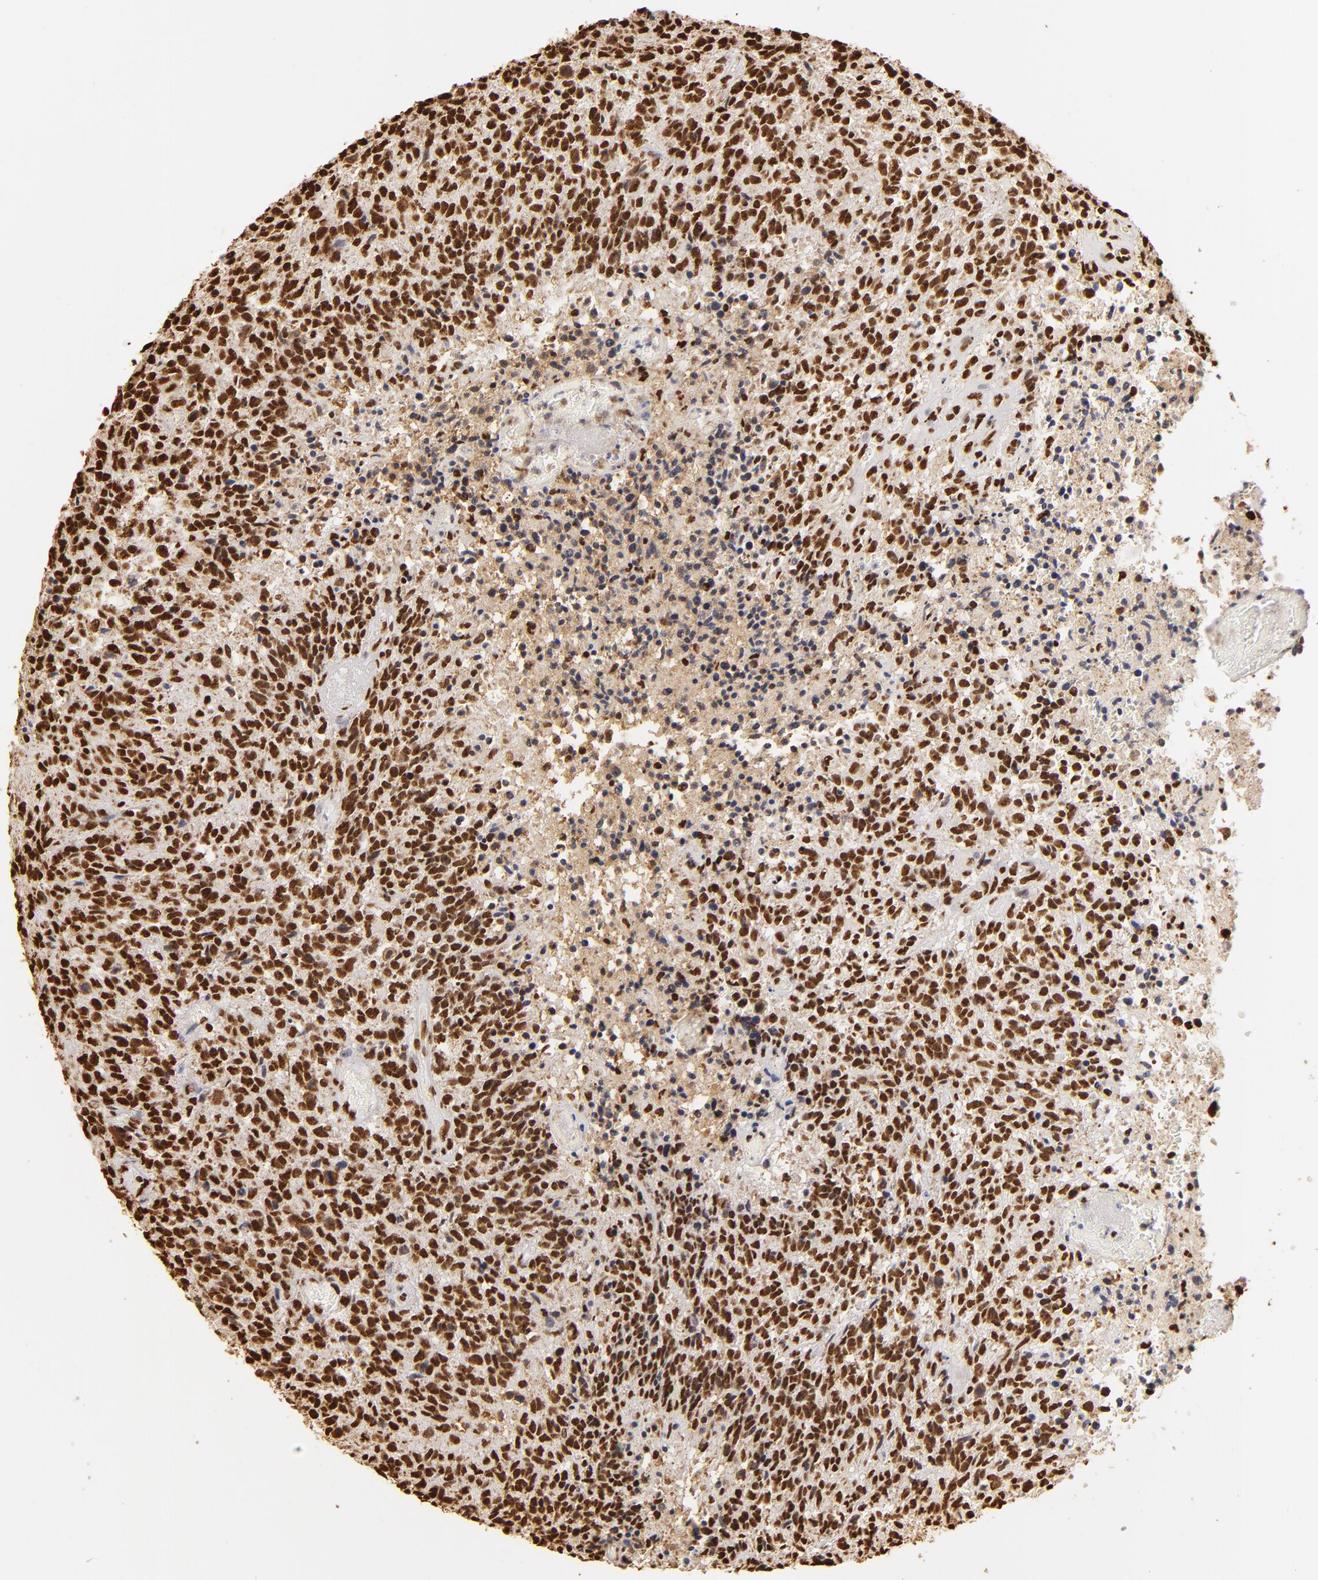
{"staining": {"intensity": "strong", "quantity": ">75%", "location": "nuclear"}, "tissue": "glioma", "cell_type": "Tumor cells", "image_type": "cancer", "snomed": [{"axis": "morphology", "description": "Glioma, malignant, High grade"}, {"axis": "topography", "description": "Brain"}], "caption": "Protein staining of glioma tissue demonstrates strong nuclear staining in approximately >75% of tumor cells.", "gene": "ILF3", "patient": {"sex": "male", "age": 36}}